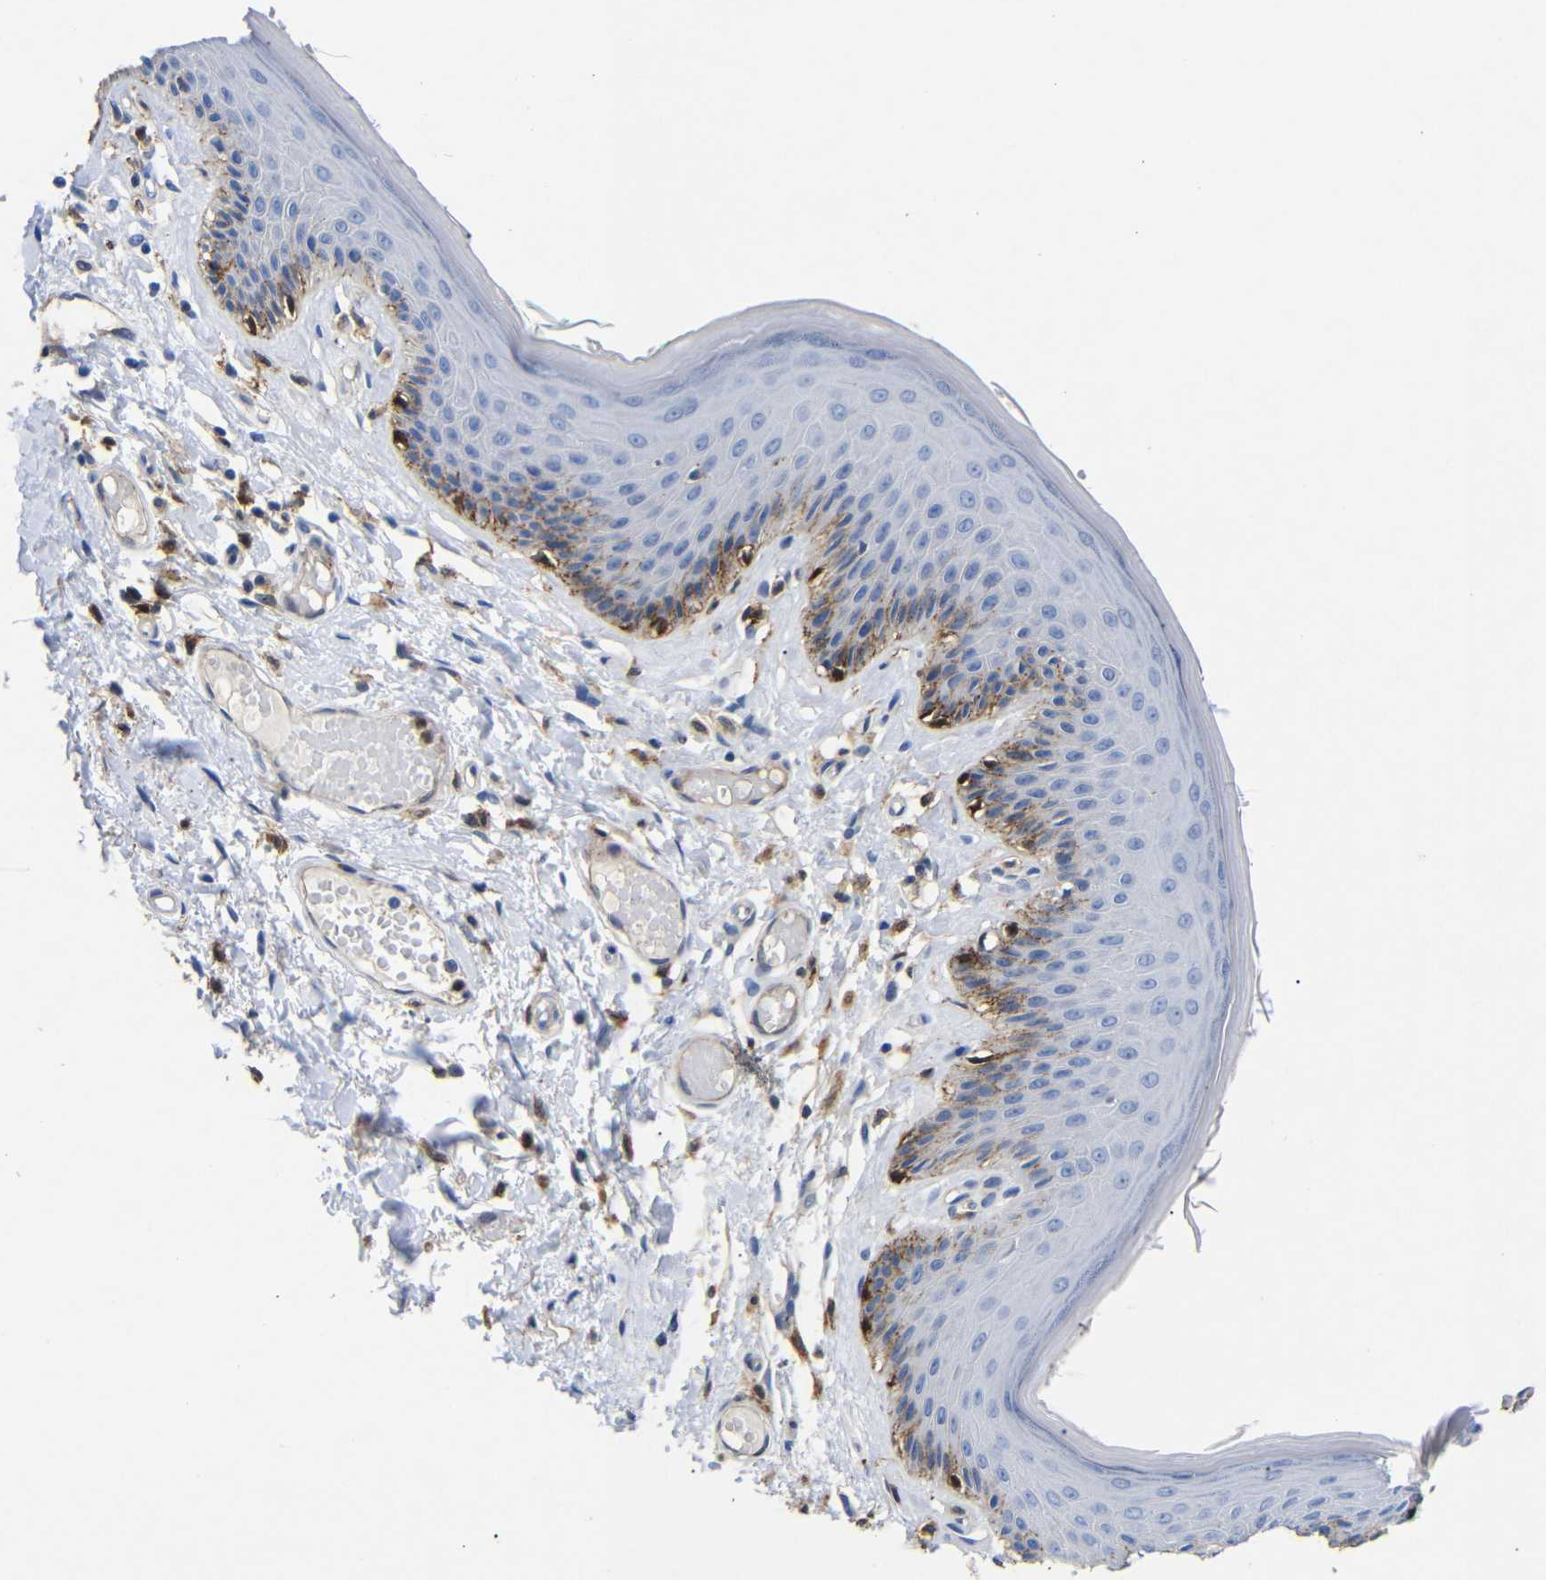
{"staining": {"intensity": "strong", "quantity": "<25%", "location": "cytoplasmic/membranous"}, "tissue": "skin", "cell_type": "Epidermal cells", "image_type": "normal", "snomed": [{"axis": "morphology", "description": "Normal tissue, NOS"}, {"axis": "topography", "description": "Vulva"}], "caption": "High-magnification brightfield microscopy of normal skin stained with DAB (brown) and counterstained with hematoxylin (blue). epidermal cells exhibit strong cytoplasmic/membranous positivity is identified in approximately<25% of cells. The staining was performed using DAB, with brown indicating positive protein expression. Nuclei are stained blue with hematoxylin.", "gene": "SDCBP", "patient": {"sex": "female", "age": 73}}